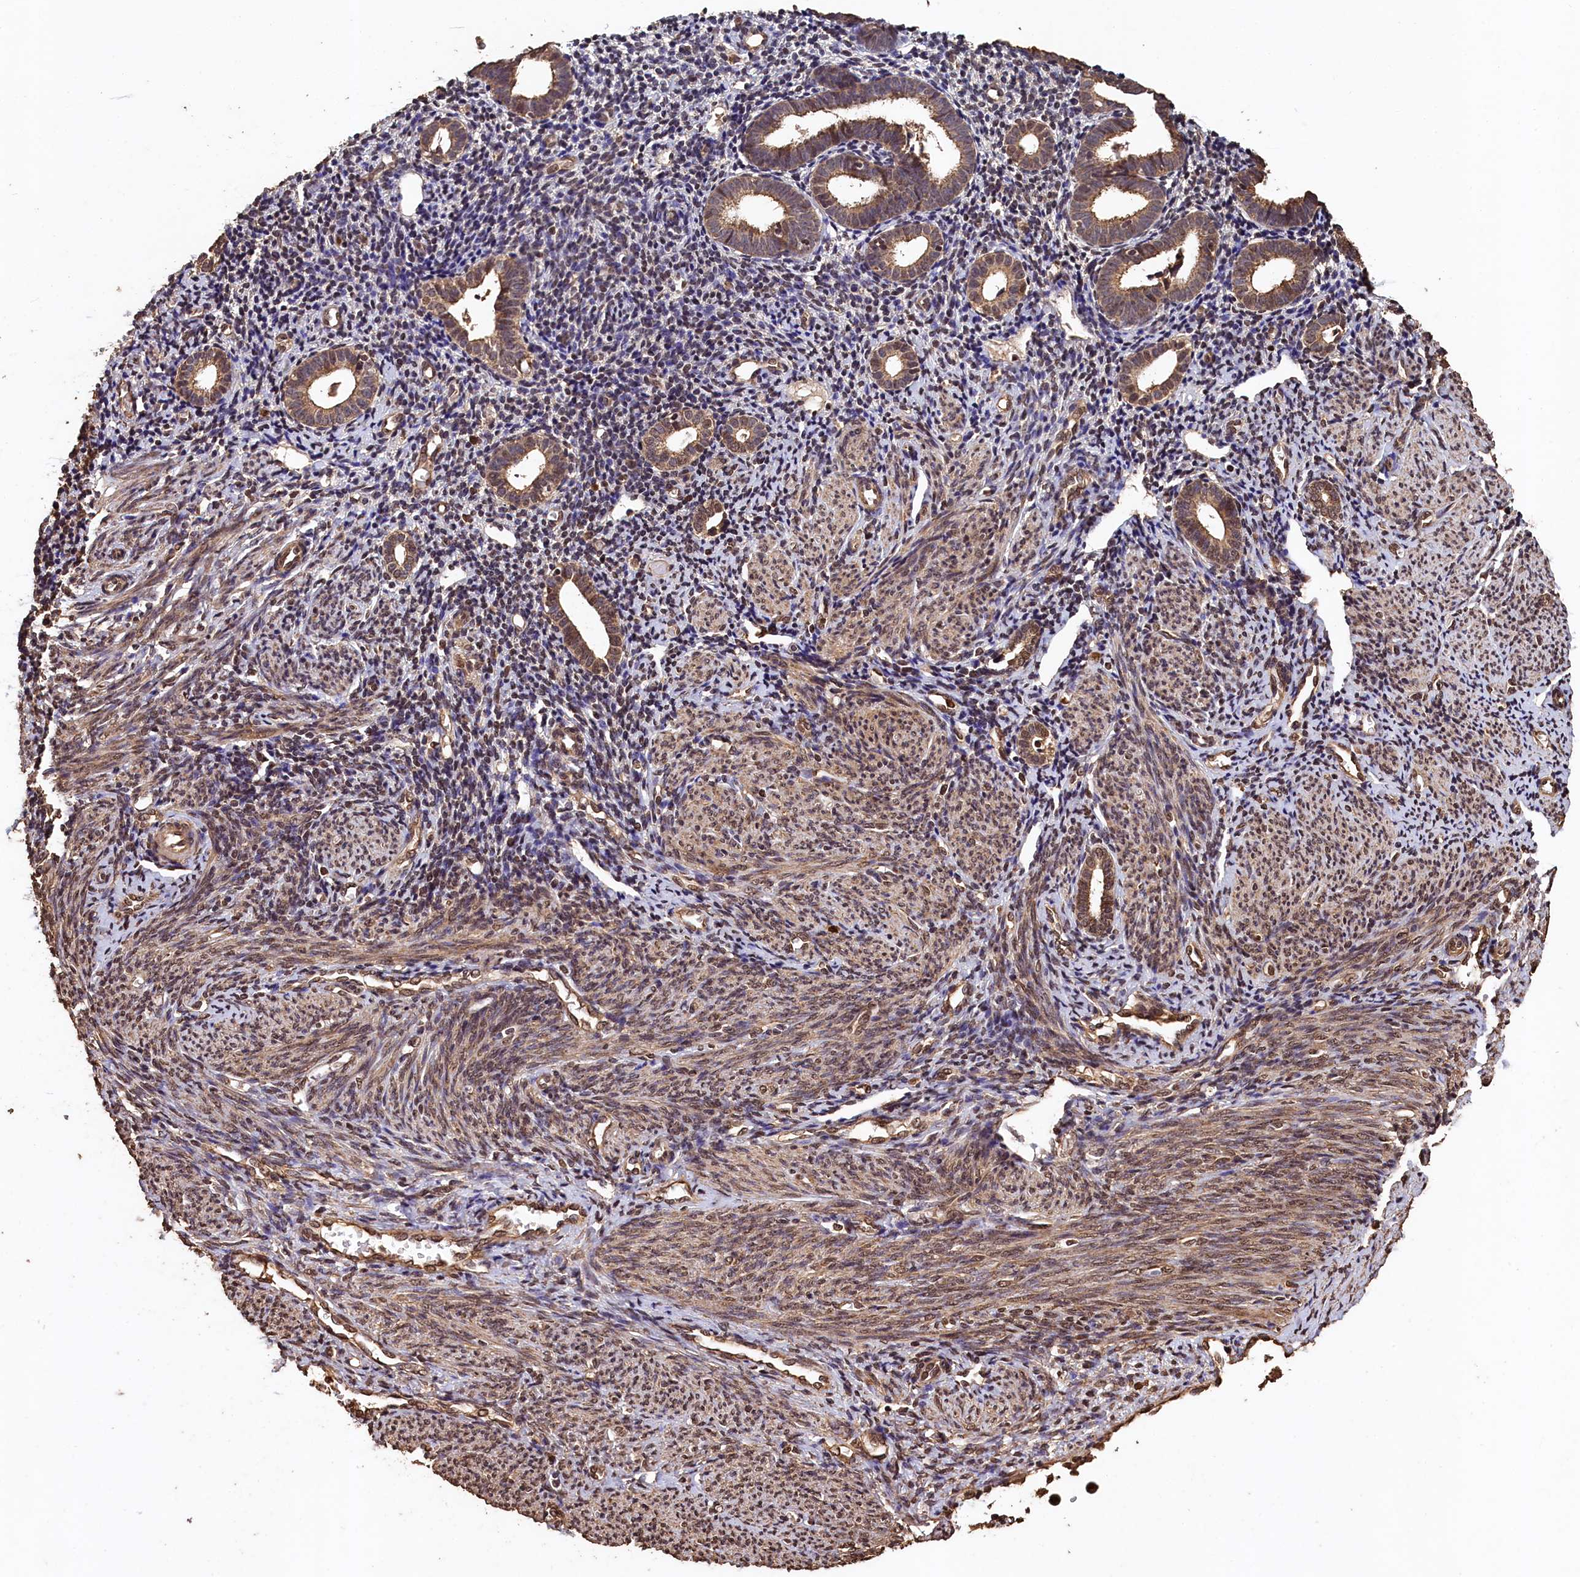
{"staining": {"intensity": "moderate", "quantity": "25%-75%", "location": "nuclear"}, "tissue": "endometrium", "cell_type": "Cells in endometrial stroma", "image_type": "normal", "snomed": [{"axis": "morphology", "description": "Normal tissue, NOS"}, {"axis": "topography", "description": "Endometrium"}], "caption": "Immunohistochemistry (IHC) histopathology image of benign human endometrium stained for a protein (brown), which exhibits medium levels of moderate nuclear staining in approximately 25%-75% of cells in endometrial stroma.", "gene": "CEP57L1", "patient": {"sex": "female", "age": 56}}